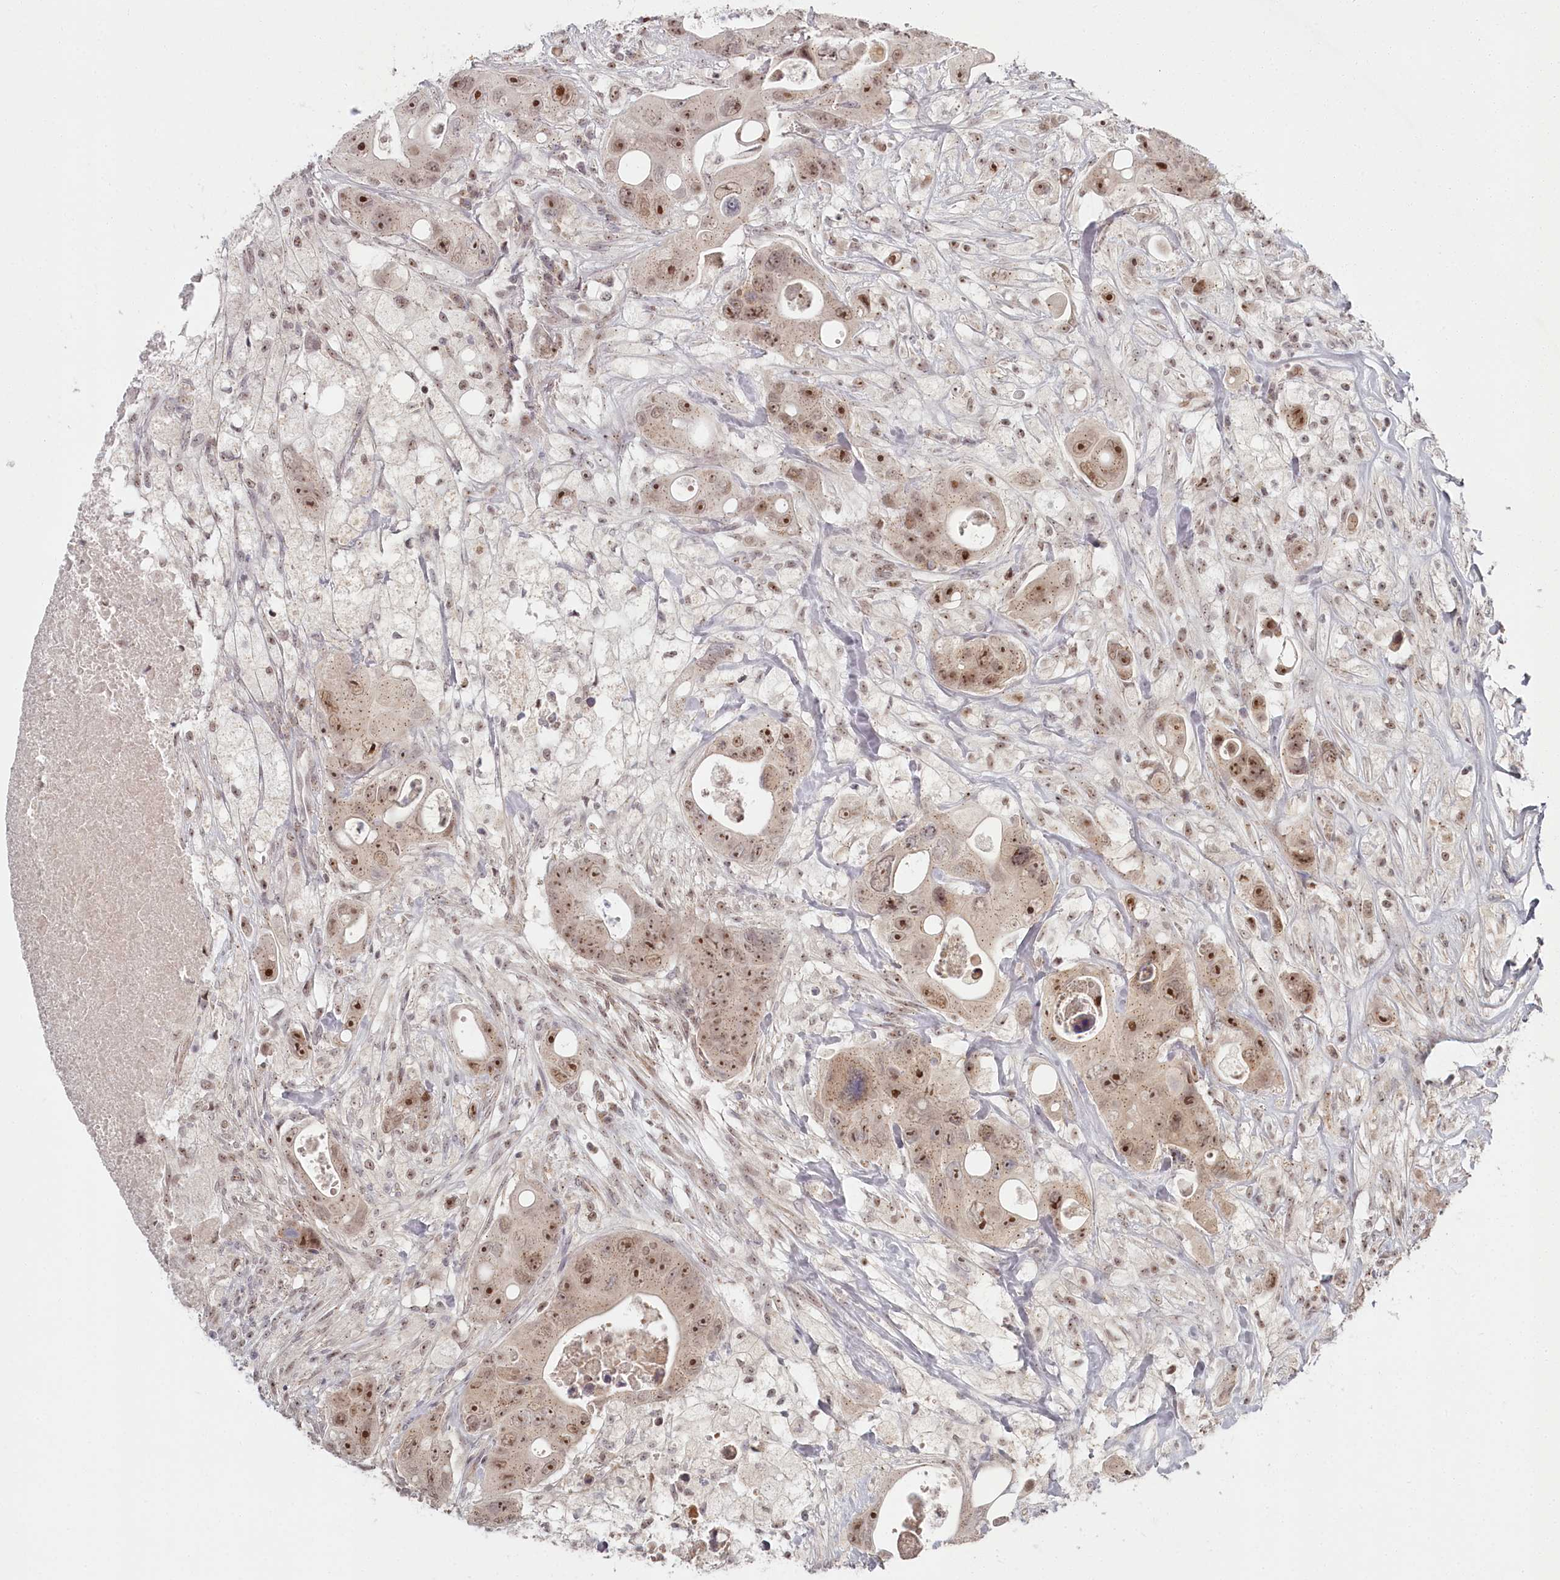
{"staining": {"intensity": "moderate", "quantity": ">75%", "location": "nuclear"}, "tissue": "colorectal cancer", "cell_type": "Tumor cells", "image_type": "cancer", "snomed": [{"axis": "morphology", "description": "Adenocarcinoma, NOS"}, {"axis": "topography", "description": "Colon"}], "caption": "Immunohistochemistry staining of colorectal cancer, which shows medium levels of moderate nuclear staining in about >75% of tumor cells indicating moderate nuclear protein staining. The staining was performed using DAB (3,3'-diaminobenzidine) (brown) for protein detection and nuclei were counterstained in hematoxylin (blue).", "gene": "EXOSC1", "patient": {"sex": "female", "age": 46}}